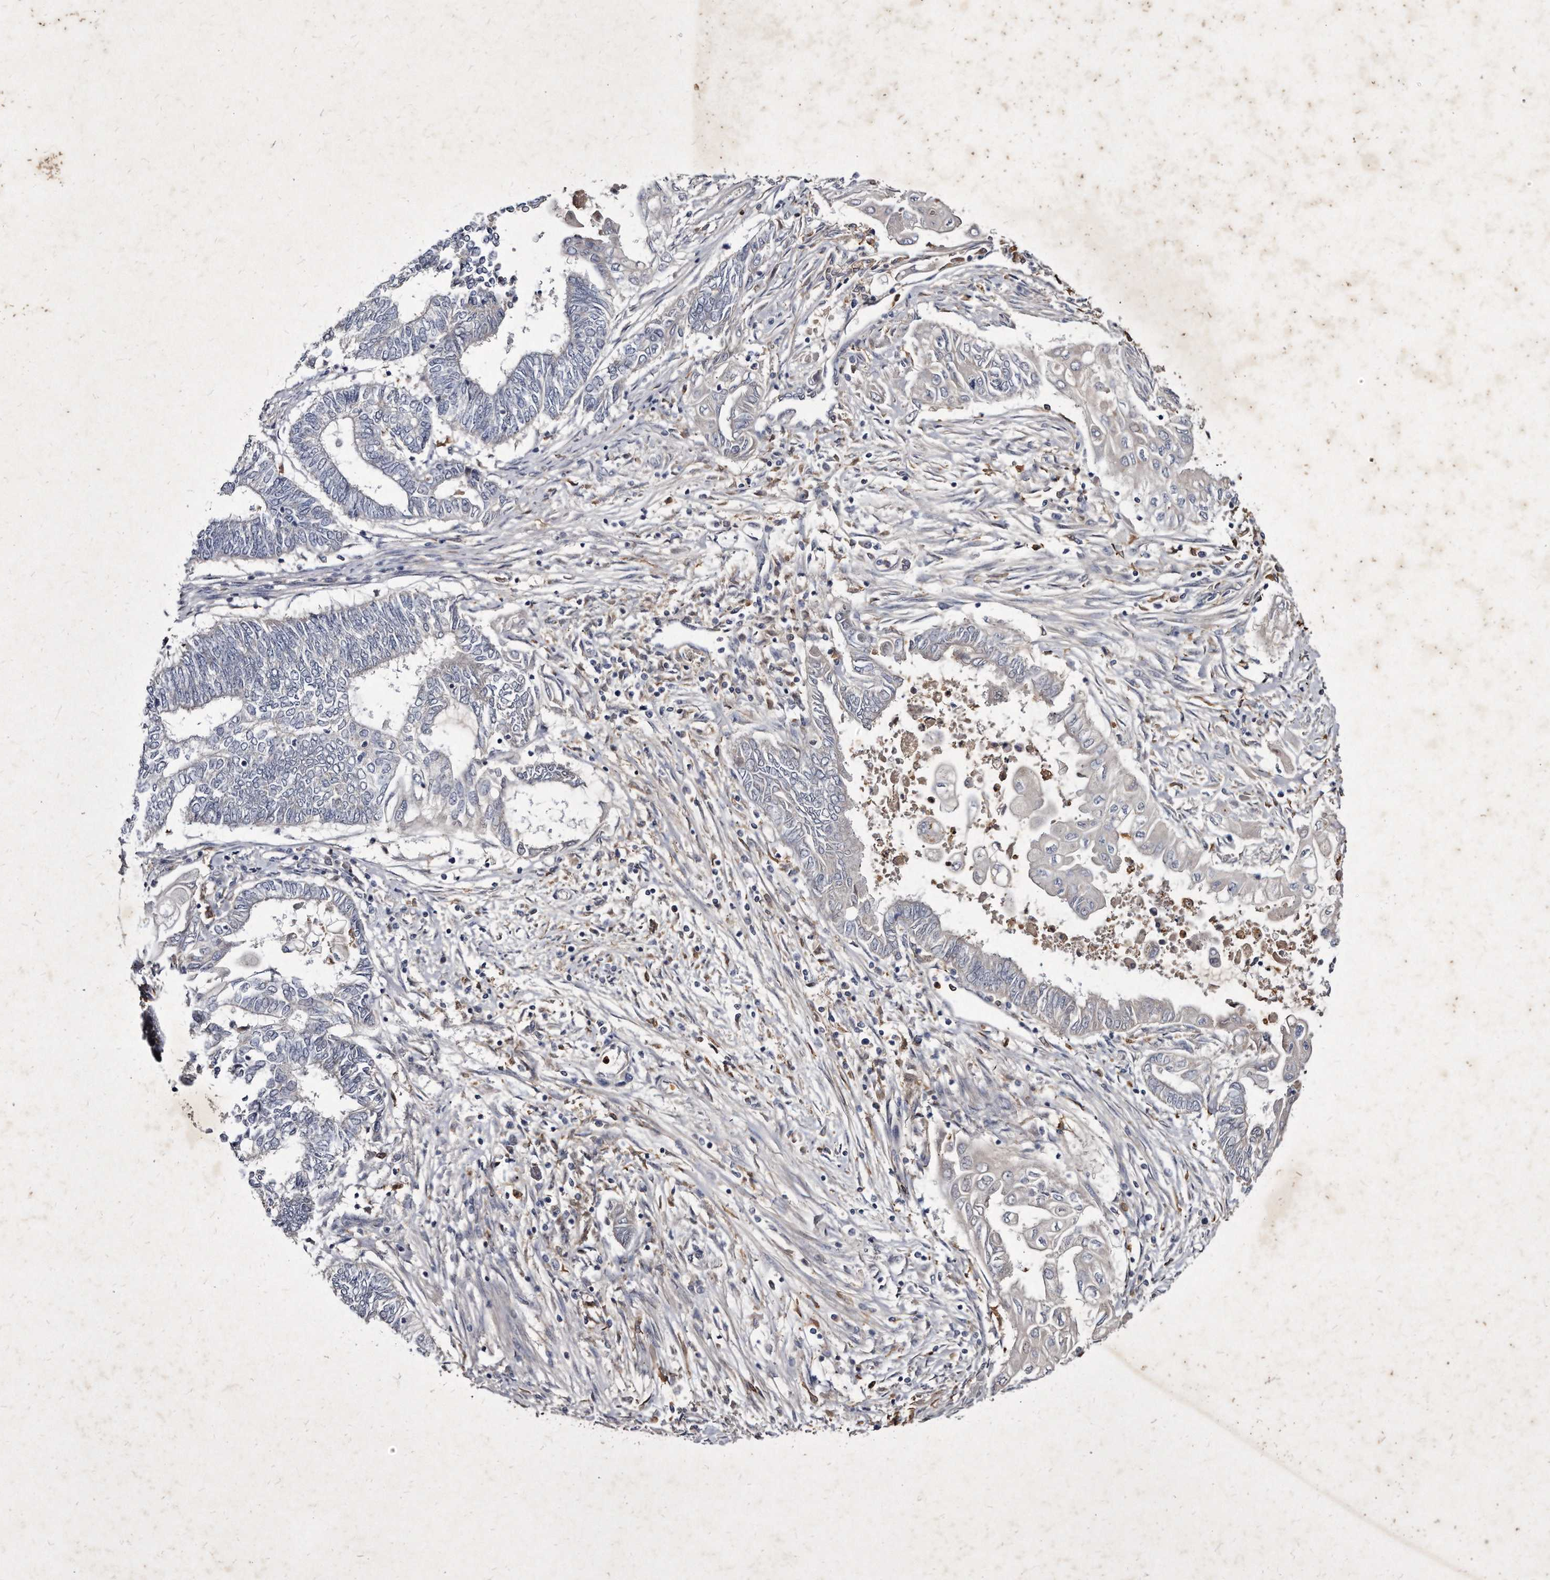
{"staining": {"intensity": "negative", "quantity": "none", "location": "none"}, "tissue": "endometrial cancer", "cell_type": "Tumor cells", "image_type": "cancer", "snomed": [{"axis": "morphology", "description": "Adenocarcinoma, NOS"}, {"axis": "topography", "description": "Uterus"}, {"axis": "topography", "description": "Endometrium"}], "caption": "An IHC histopathology image of endometrial adenocarcinoma is shown. There is no staining in tumor cells of endometrial adenocarcinoma.", "gene": "KLHDC3", "patient": {"sex": "female", "age": 70}}